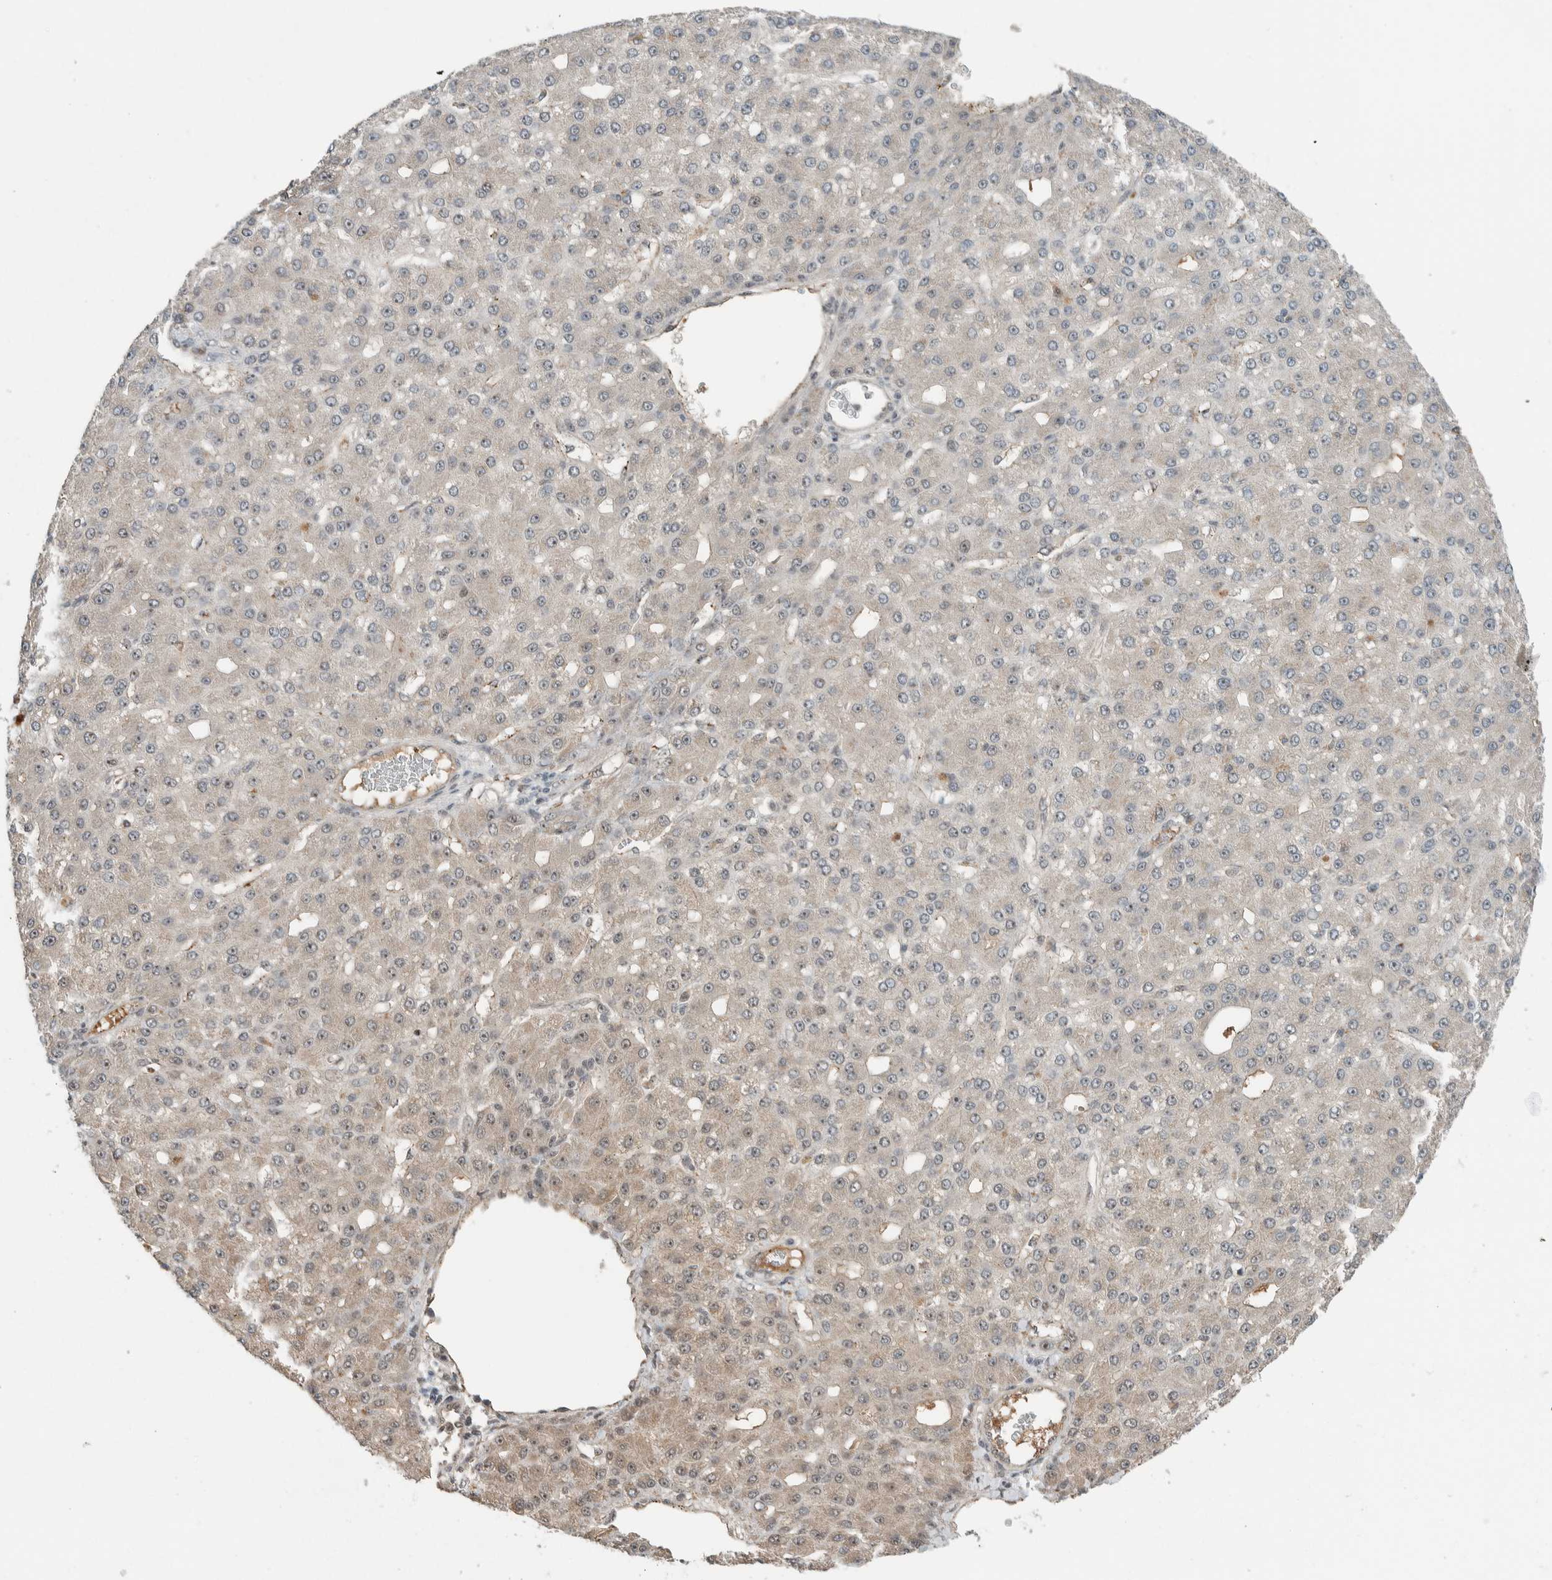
{"staining": {"intensity": "moderate", "quantity": "25%-75%", "location": "cytoplasmic/membranous,nuclear"}, "tissue": "liver cancer", "cell_type": "Tumor cells", "image_type": "cancer", "snomed": [{"axis": "morphology", "description": "Carcinoma, Hepatocellular, NOS"}, {"axis": "topography", "description": "Liver"}], "caption": "Protein staining demonstrates moderate cytoplasmic/membranous and nuclear expression in approximately 25%-75% of tumor cells in liver cancer. (Stains: DAB in brown, nuclei in blue, Microscopy: brightfield microscopy at high magnification).", "gene": "ZFP91", "patient": {"sex": "male", "age": 67}}